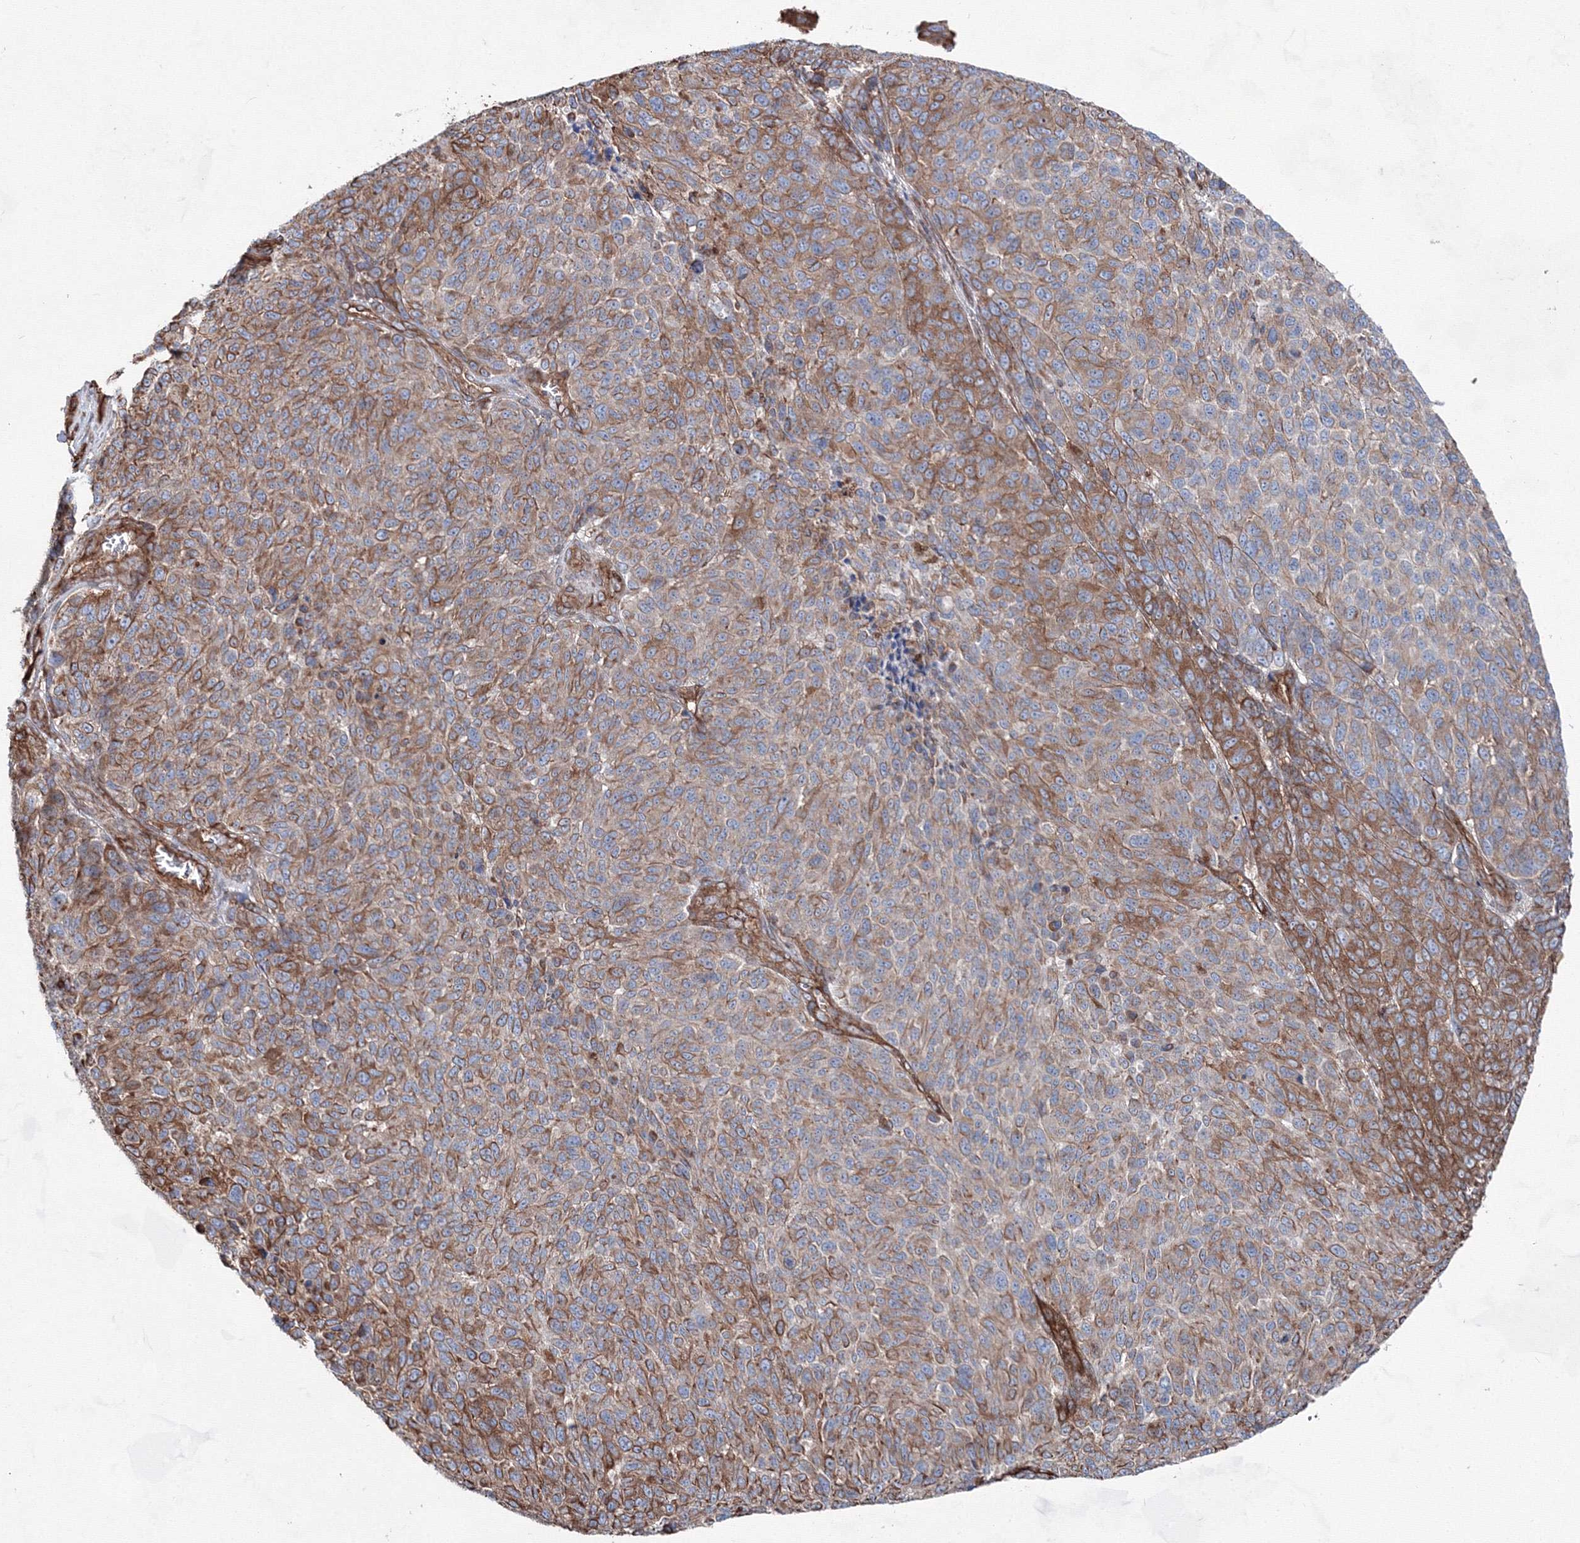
{"staining": {"intensity": "moderate", "quantity": ">75%", "location": "cytoplasmic/membranous"}, "tissue": "melanoma", "cell_type": "Tumor cells", "image_type": "cancer", "snomed": [{"axis": "morphology", "description": "Malignant melanoma, NOS"}, {"axis": "topography", "description": "Skin"}], "caption": "A micrograph of human melanoma stained for a protein demonstrates moderate cytoplasmic/membranous brown staining in tumor cells.", "gene": "ANKRD37", "patient": {"sex": "male", "age": 49}}